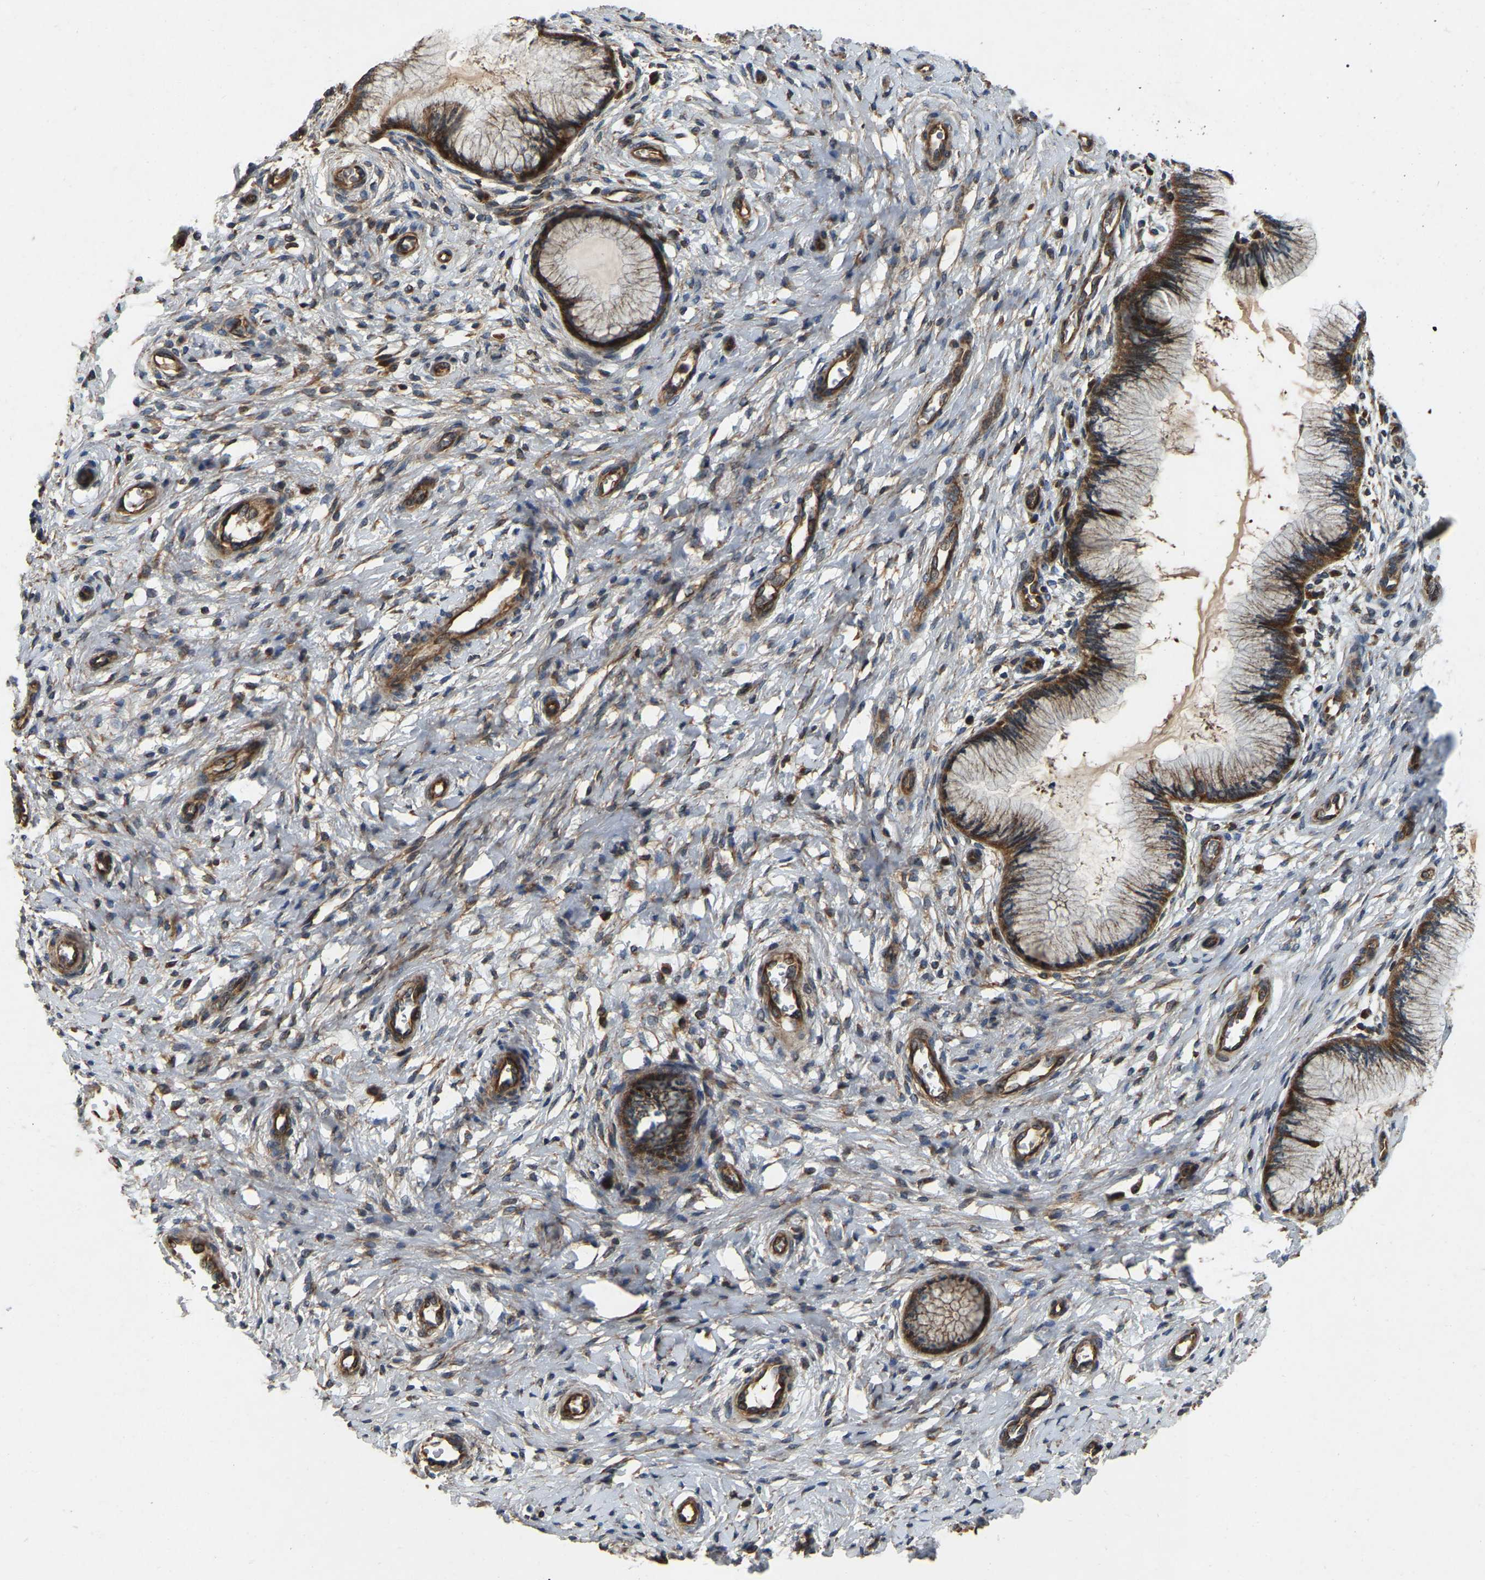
{"staining": {"intensity": "moderate", "quantity": ">75%", "location": "cytoplasmic/membranous"}, "tissue": "cervix", "cell_type": "Glandular cells", "image_type": "normal", "snomed": [{"axis": "morphology", "description": "Normal tissue, NOS"}, {"axis": "topography", "description": "Cervix"}], "caption": "Human cervix stained for a protein (brown) demonstrates moderate cytoplasmic/membranous positive expression in about >75% of glandular cells.", "gene": "SAMD9L", "patient": {"sex": "female", "age": 55}}